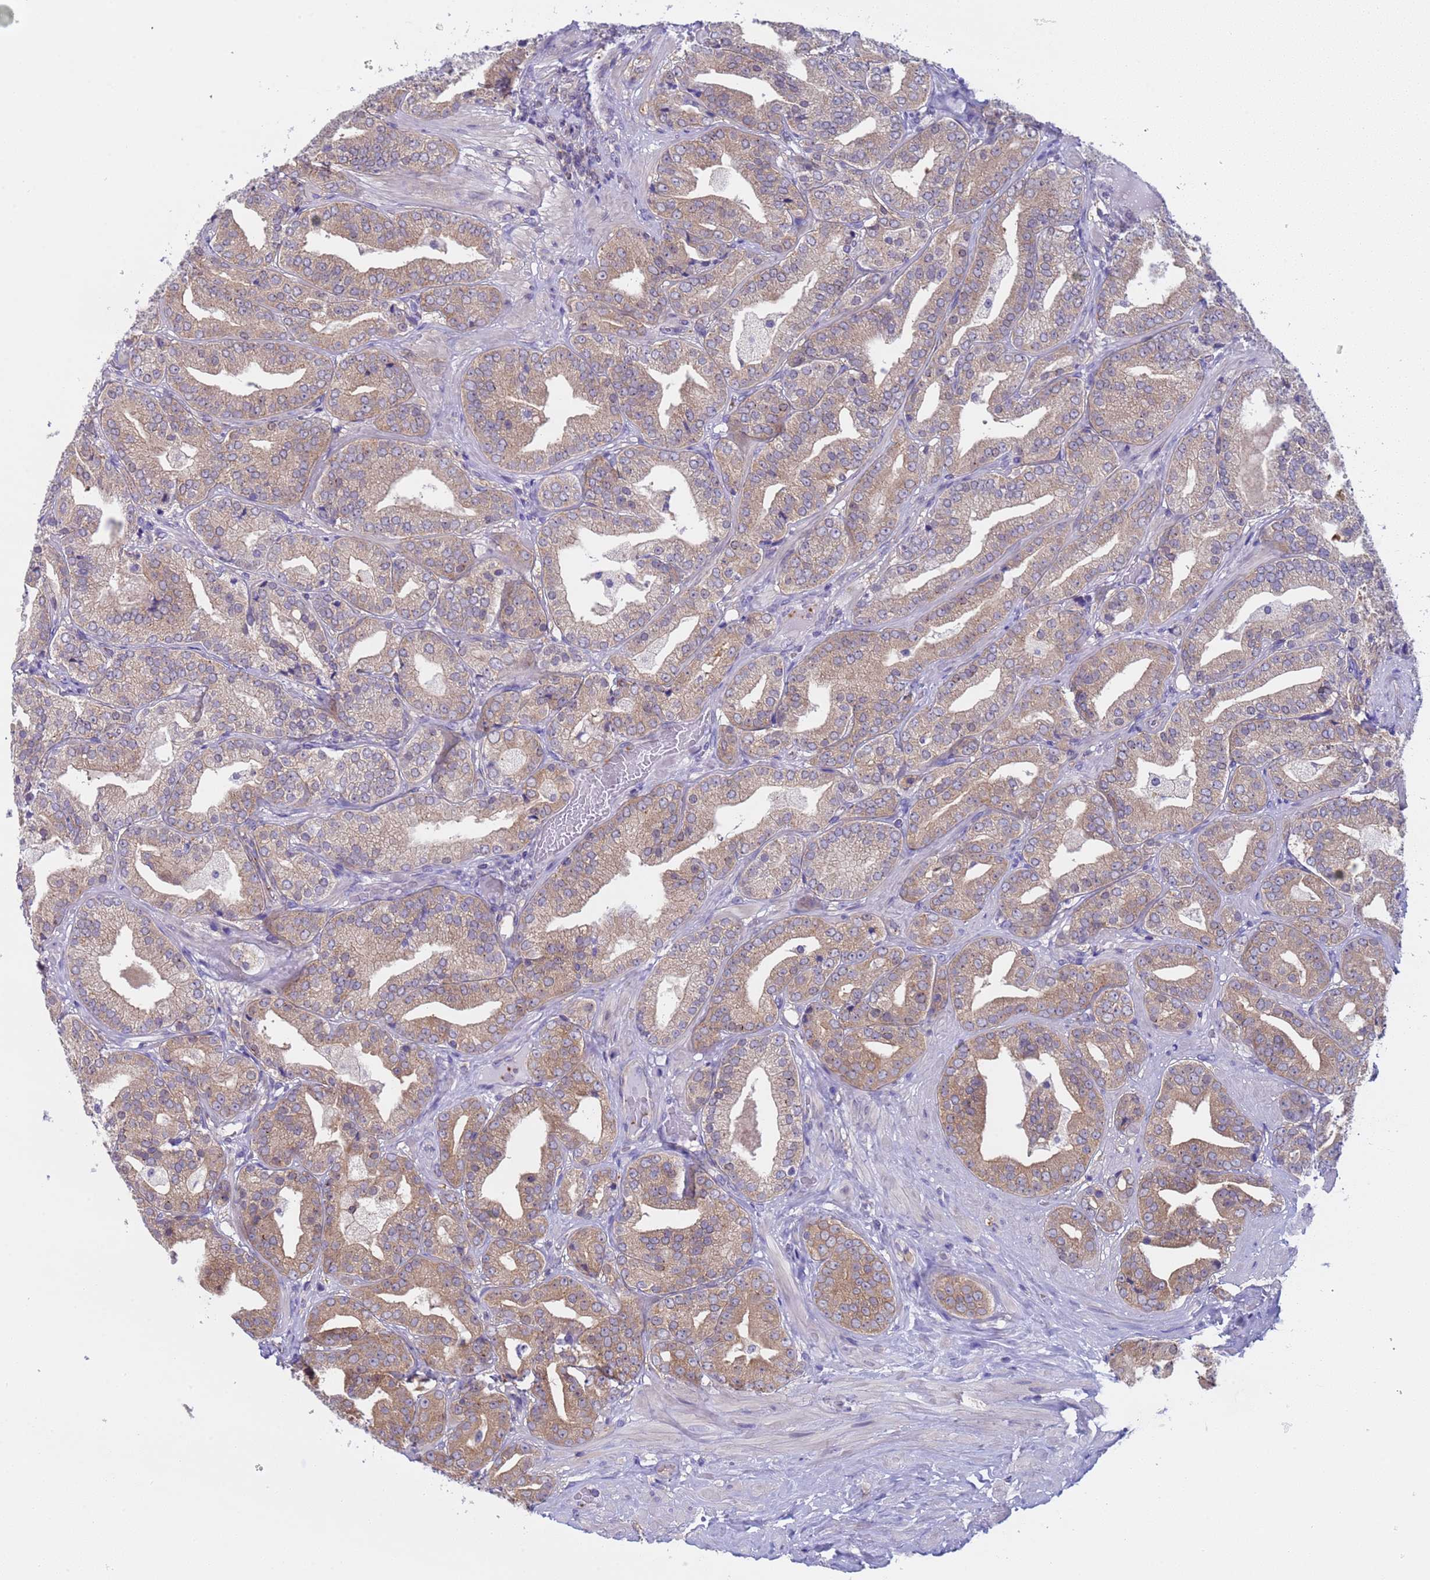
{"staining": {"intensity": "weak", "quantity": ">75%", "location": "cytoplasmic/membranous"}, "tissue": "prostate cancer", "cell_type": "Tumor cells", "image_type": "cancer", "snomed": [{"axis": "morphology", "description": "Adenocarcinoma, High grade"}, {"axis": "topography", "description": "Prostate"}], "caption": "Prostate high-grade adenocarcinoma tissue exhibits weak cytoplasmic/membranous expression in approximately >75% of tumor cells, visualized by immunohistochemistry.", "gene": "CAPN7", "patient": {"sex": "male", "age": 63}}